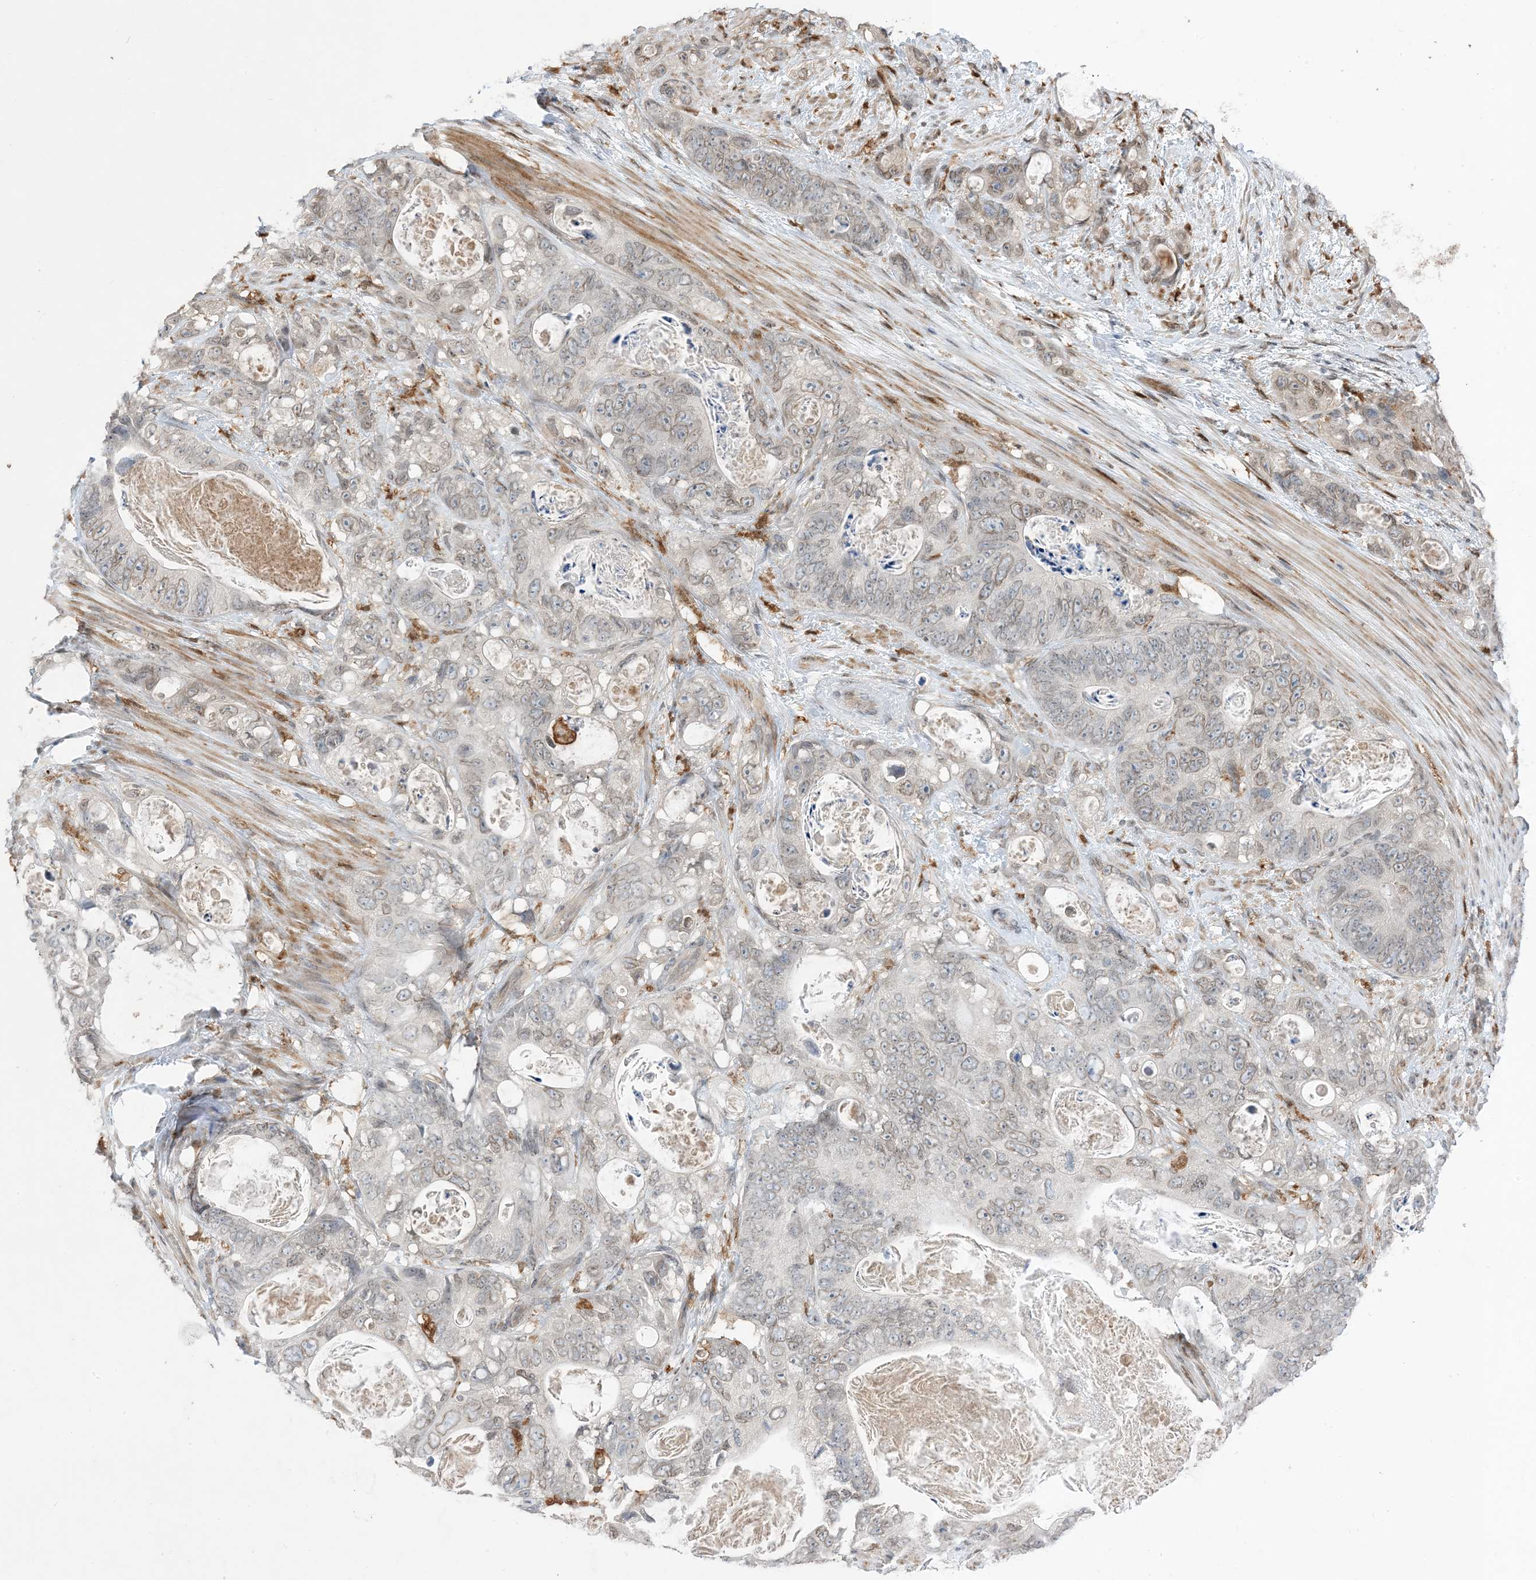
{"staining": {"intensity": "weak", "quantity": "<25%", "location": "cytoplasmic/membranous,nuclear"}, "tissue": "stomach cancer", "cell_type": "Tumor cells", "image_type": "cancer", "snomed": [{"axis": "morphology", "description": "Normal tissue, NOS"}, {"axis": "morphology", "description": "Adenocarcinoma, NOS"}, {"axis": "topography", "description": "Stomach"}], "caption": "Human stomach cancer (adenocarcinoma) stained for a protein using immunohistochemistry reveals no positivity in tumor cells.", "gene": "NAGK", "patient": {"sex": "female", "age": 89}}